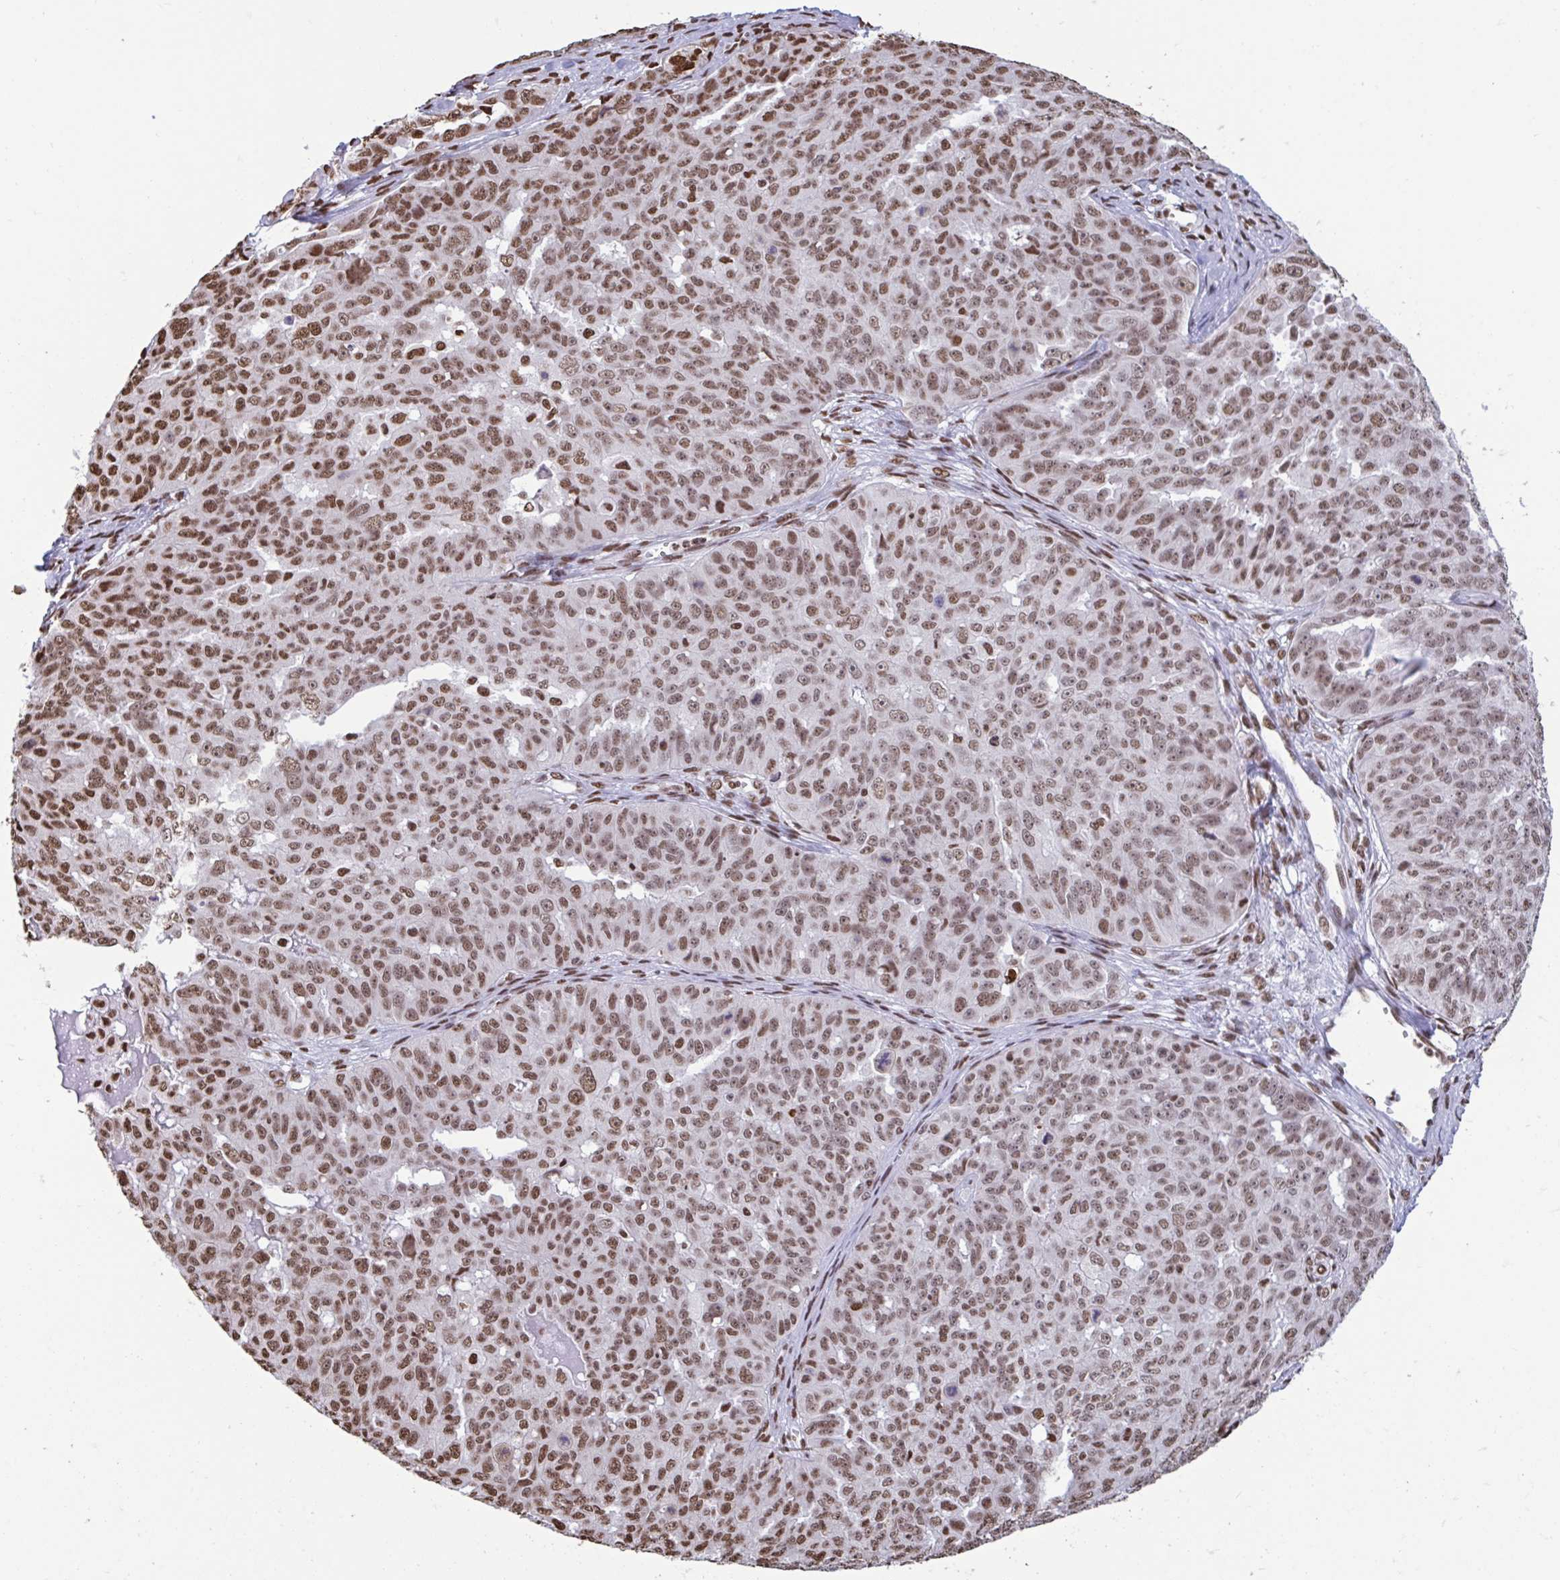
{"staining": {"intensity": "moderate", "quantity": ">75%", "location": "nuclear"}, "tissue": "ovarian cancer", "cell_type": "Tumor cells", "image_type": "cancer", "snomed": [{"axis": "morphology", "description": "Carcinoma, endometroid"}, {"axis": "topography", "description": "Ovary"}], "caption": "Immunohistochemistry (DAB (3,3'-diaminobenzidine)) staining of ovarian endometroid carcinoma displays moderate nuclear protein expression in approximately >75% of tumor cells.", "gene": "HNRNPDL", "patient": {"sex": "female", "age": 70}}